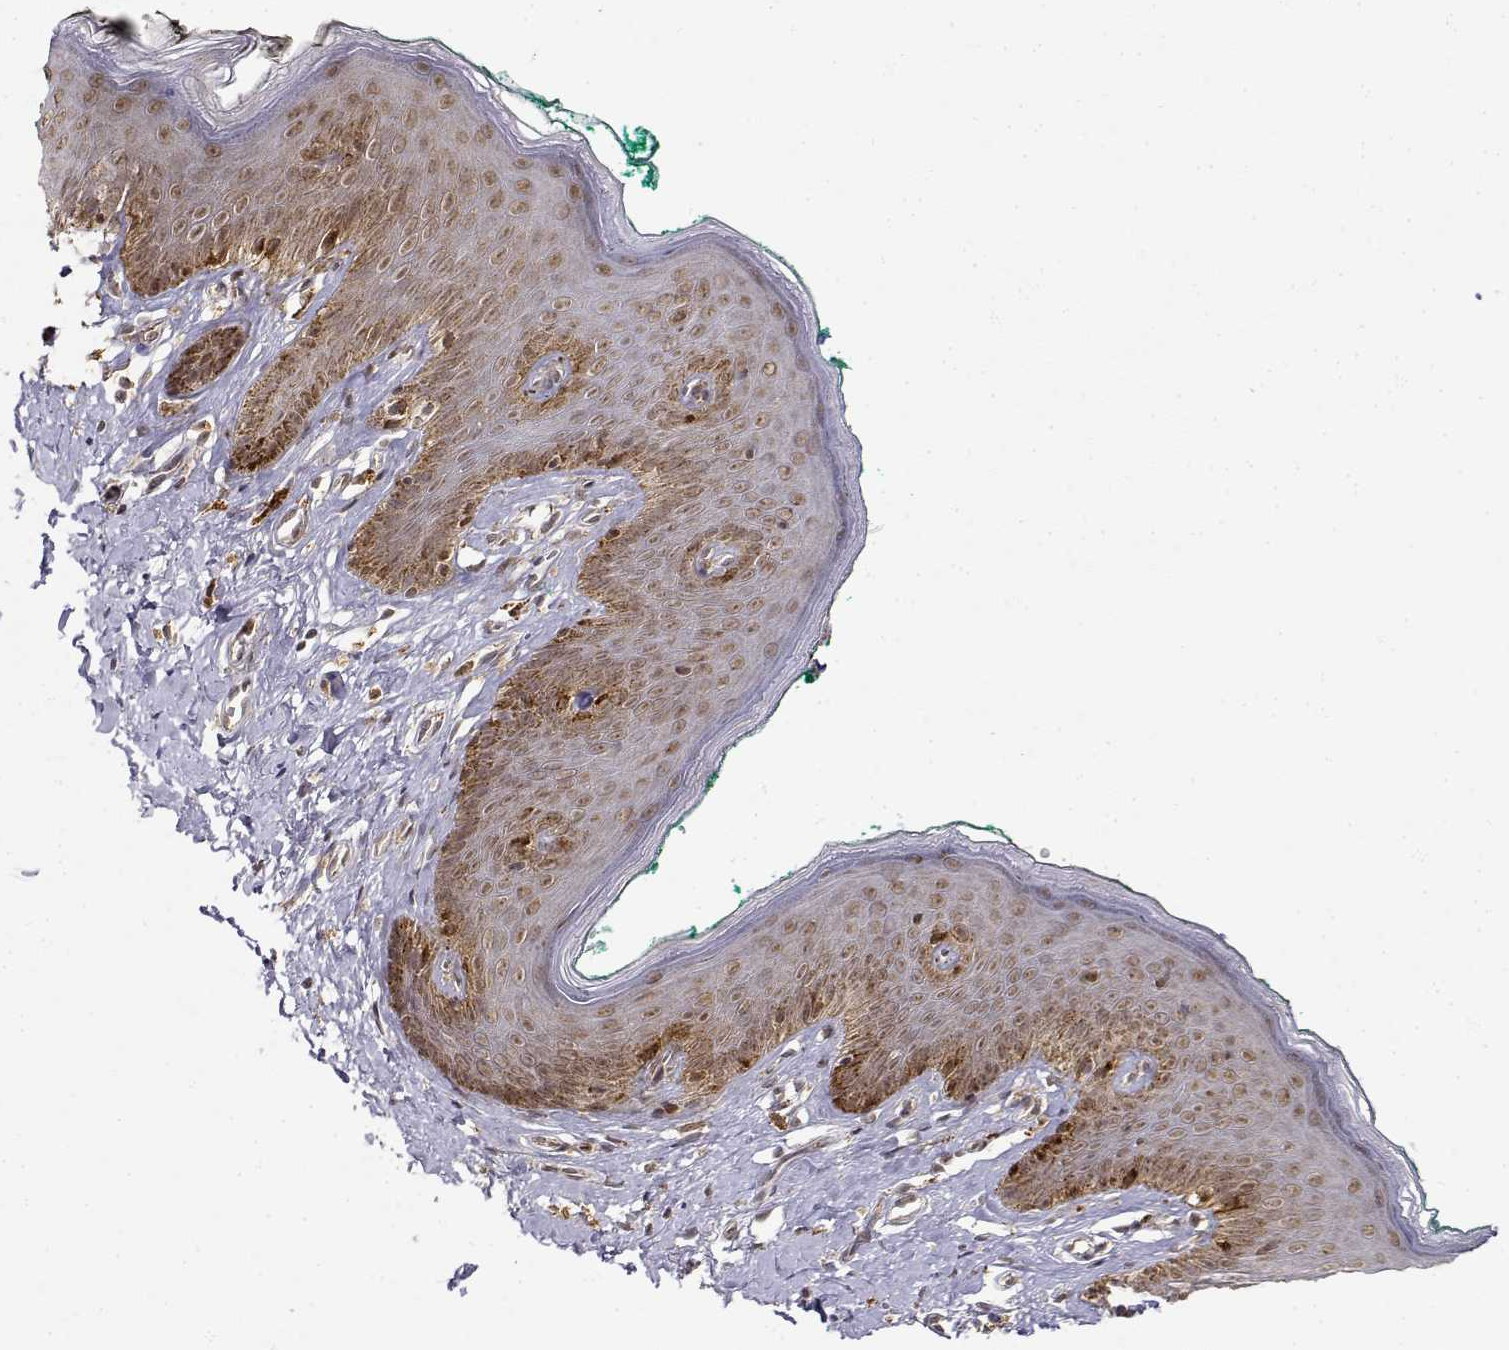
{"staining": {"intensity": "moderate", "quantity": ">75%", "location": "cytoplasmic/membranous,nuclear"}, "tissue": "skin", "cell_type": "Epidermal cells", "image_type": "normal", "snomed": [{"axis": "morphology", "description": "Normal tissue, NOS"}, {"axis": "topography", "description": "Vulva"}], "caption": "Immunohistochemical staining of unremarkable skin demonstrates moderate cytoplasmic/membranous,nuclear protein positivity in approximately >75% of epidermal cells. (IHC, brightfield microscopy, high magnification).", "gene": "RNF13", "patient": {"sex": "female", "age": 66}}